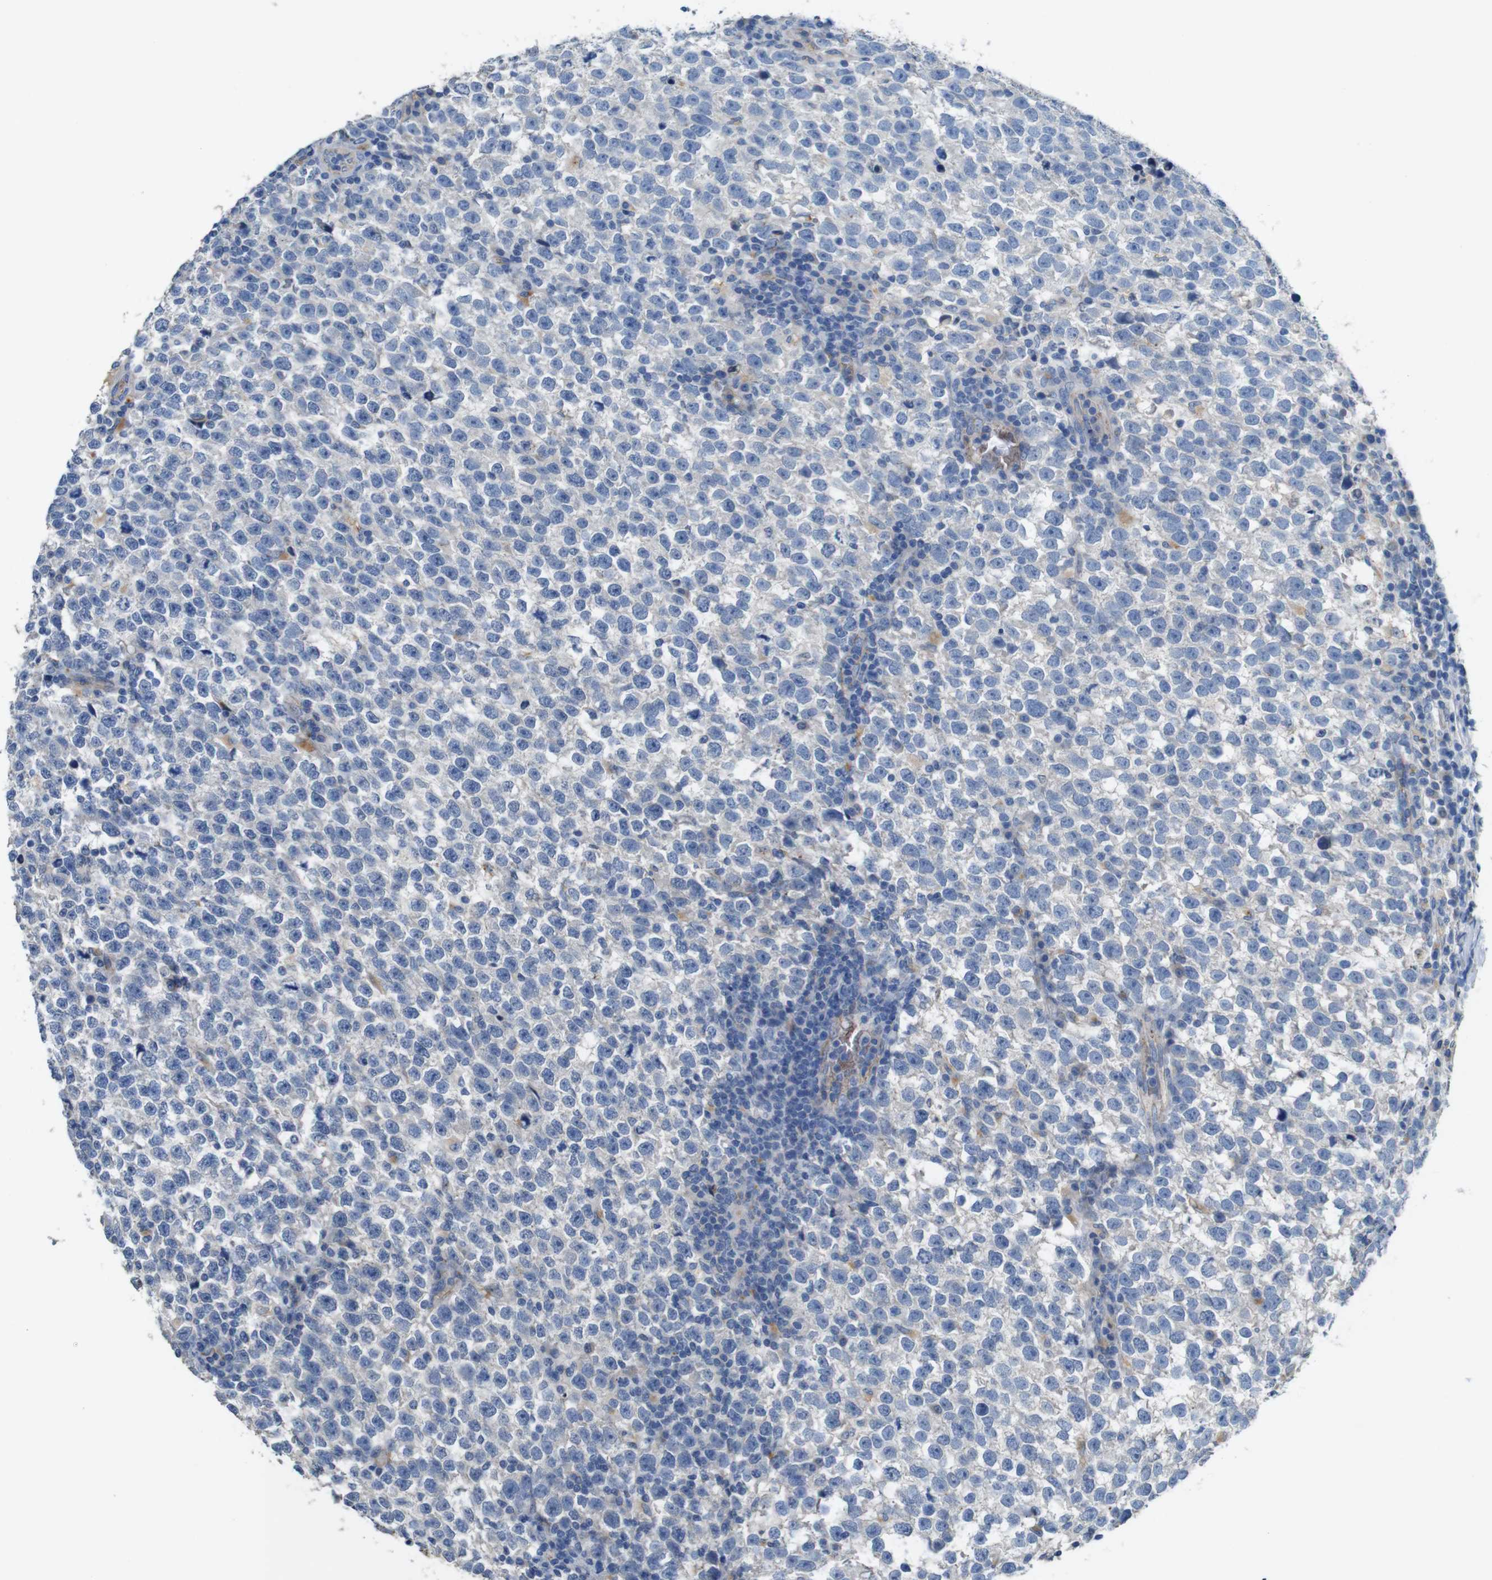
{"staining": {"intensity": "negative", "quantity": "none", "location": "none"}, "tissue": "testis cancer", "cell_type": "Tumor cells", "image_type": "cancer", "snomed": [{"axis": "morphology", "description": "Normal tissue, NOS"}, {"axis": "morphology", "description": "Seminoma, NOS"}, {"axis": "topography", "description": "Testis"}], "caption": "Immunohistochemistry (IHC) photomicrograph of neoplastic tissue: human testis cancer stained with DAB (3,3'-diaminobenzidine) demonstrates no significant protein expression in tumor cells.", "gene": "NHLRC3", "patient": {"sex": "male", "age": 43}}